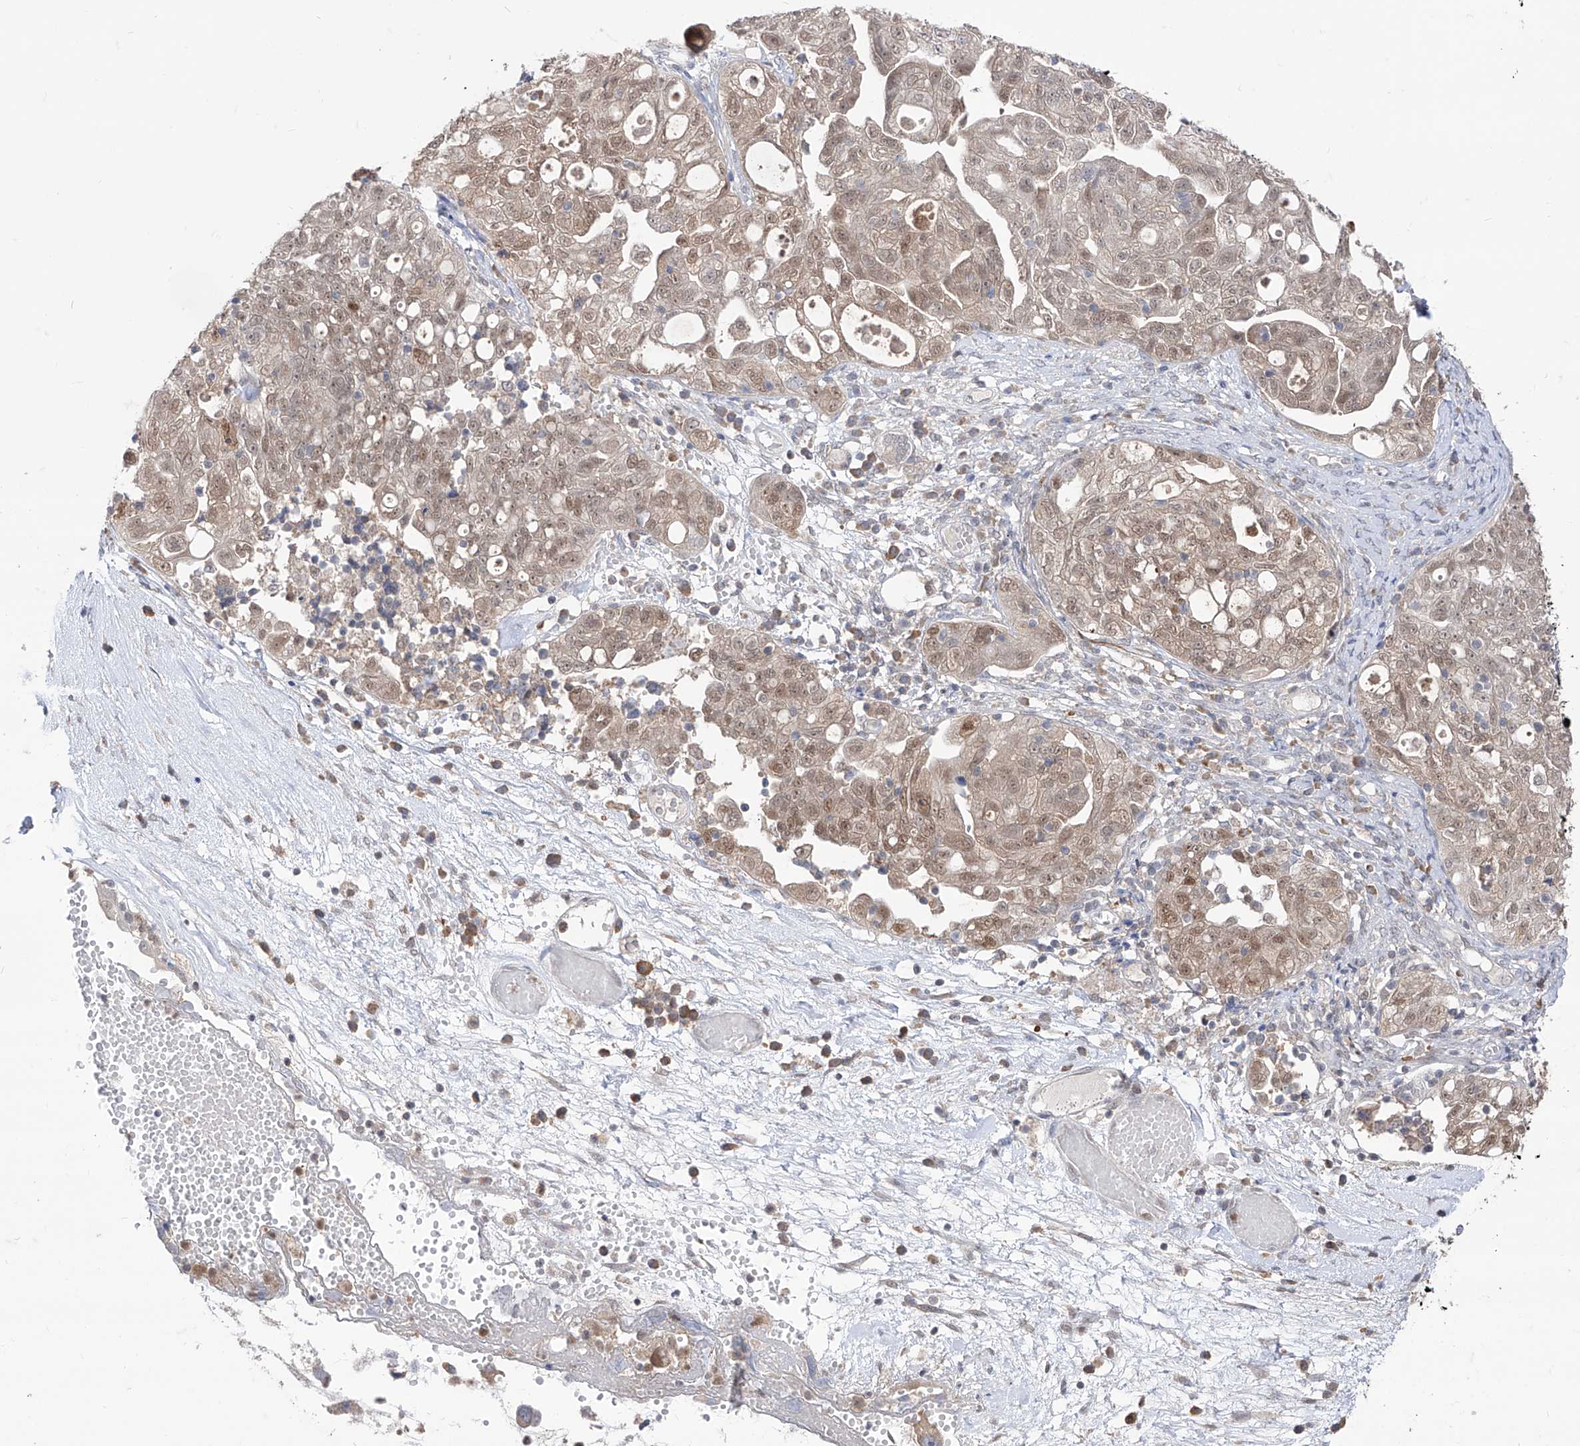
{"staining": {"intensity": "weak", "quantity": ">75%", "location": "nuclear"}, "tissue": "ovarian cancer", "cell_type": "Tumor cells", "image_type": "cancer", "snomed": [{"axis": "morphology", "description": "Carcinoma, NOS"}, {"axis": "morphology", "description": "Cystadenocarcinoma, serous, NOS"}, {"axis": "topography", "description": "Ovary"}], "caption": "Immunohistochemical staining of ovarian cancer reveals weak nuclear protein positivity in about >75% of tumor cells.", "gene": "BROX", "patient": {"sex": "female", "age": 69}}